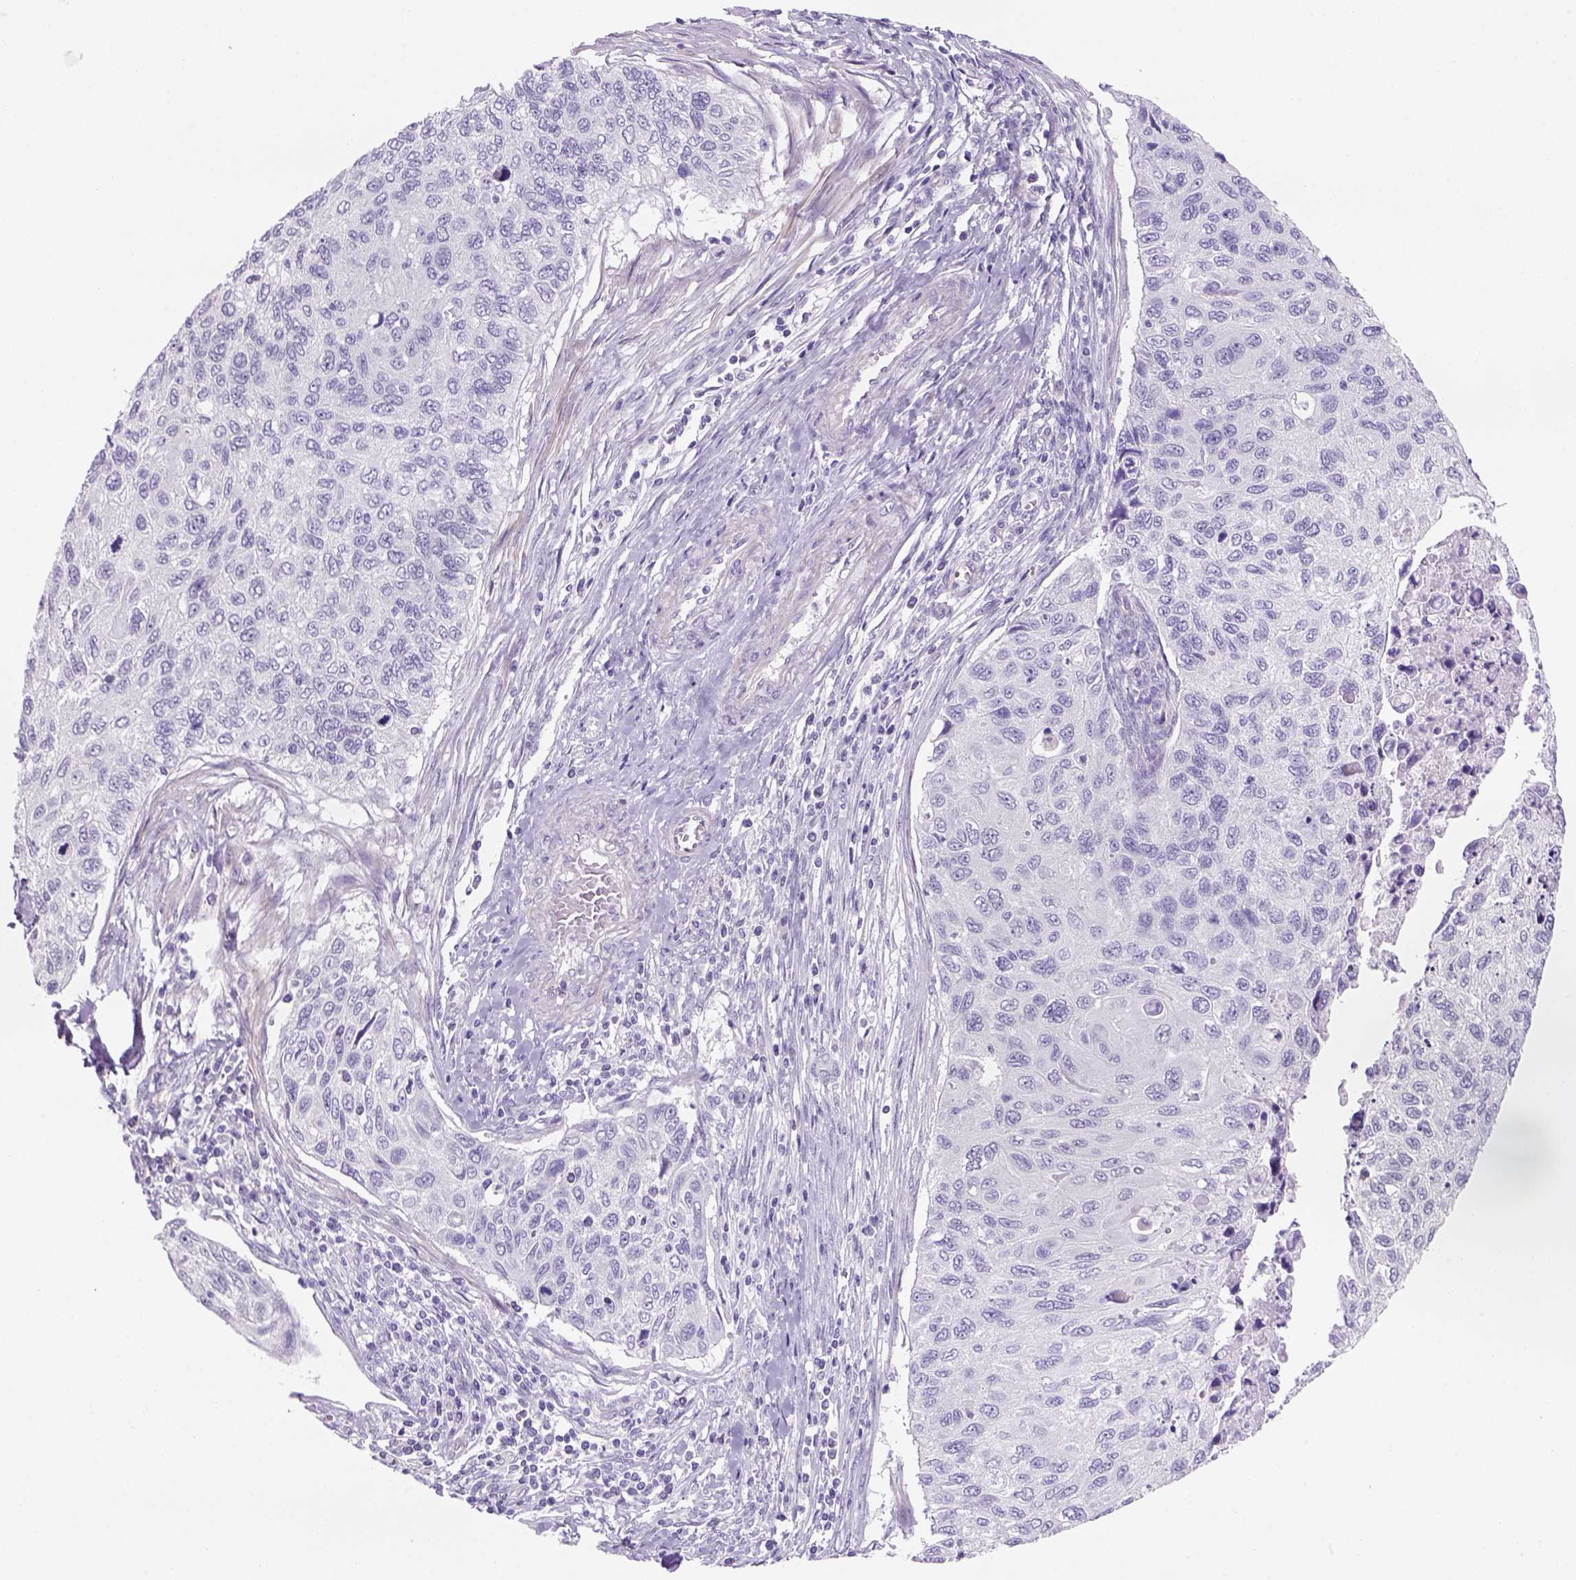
{"staining": {"intensity": "negative", "quantity": "none", "location": "none"}, "tissue": "cervical cancer", "cell_type": "Tumor cells", "image_type": "cancer", "snomed": [{"axis": "morphology", "description": "Squamous cell carcinoma, NOS"}, {"axis": "topography", "description": "Cervix"}], "caption": "High magnification brightfield microscopy of squamous cell carcinoma (cervical) stained with DAB (brown) and counterstained with hematoxylin (blue): tumor cells show no significant expression.", "gene": "TENM4", "patient": {"sex": "female", "age": 70}}